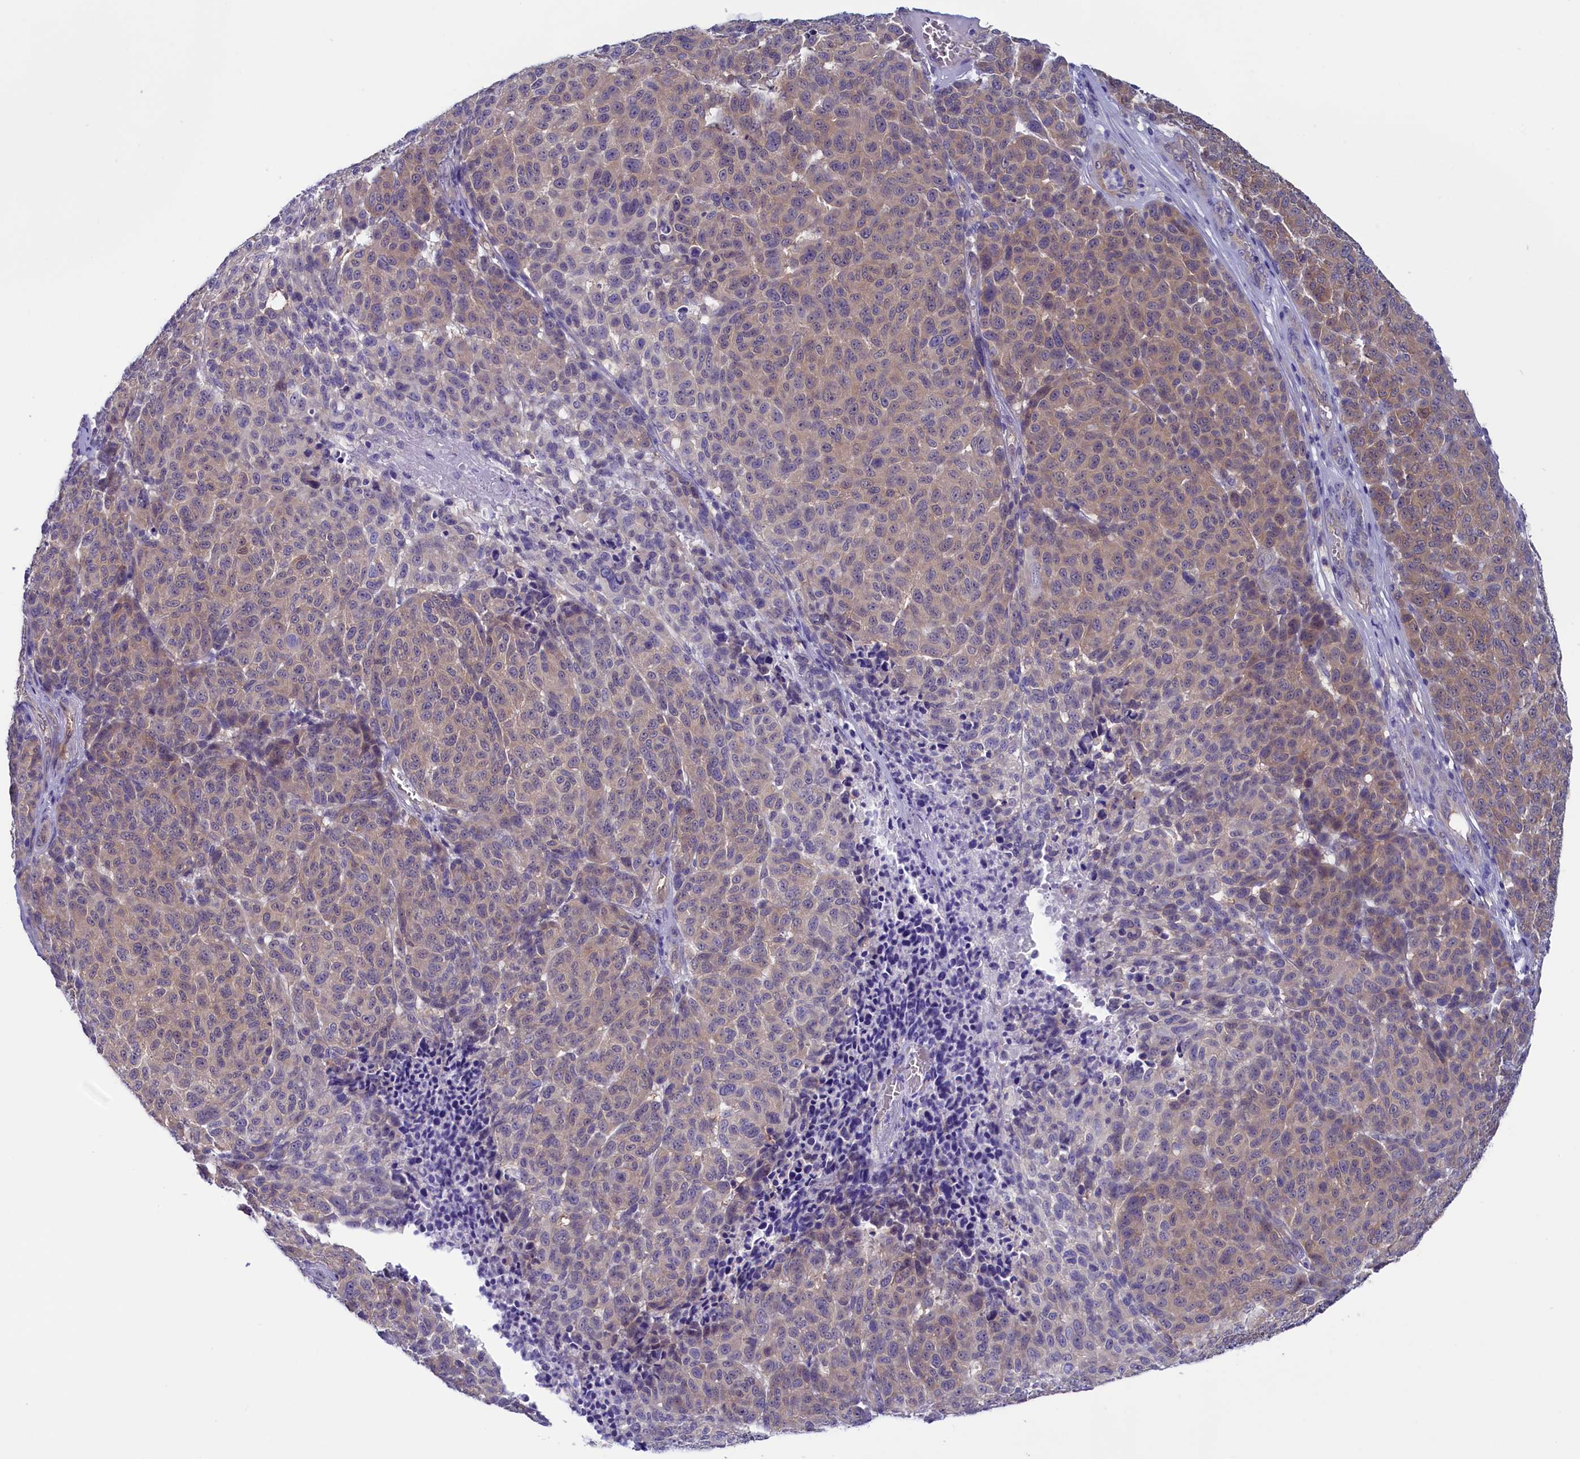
{"staining": {"intensity": "moderate", "quantity": "25%-75%", "location": "cytoplasmic/membranous"}, "tissue": "melanoma", "cell_type": "Tumor cells", "image_type": "cancer", "snomed": [{"axis": "morphology", "description": "Malignant melanoma, NOS"}, {"axis": "topography", "description": "Skin"}], "caption": "IHC (DAB) staining of melanoma demonstrates moderate cytoplasmic/membranous protein expression in about 25%-75% of tumor cells. The protein of interest is shown in brown color, while the nuclei are stained blue.", "gene": "CIAPIN1", "patient": {"sex": "male", "age": 49}}